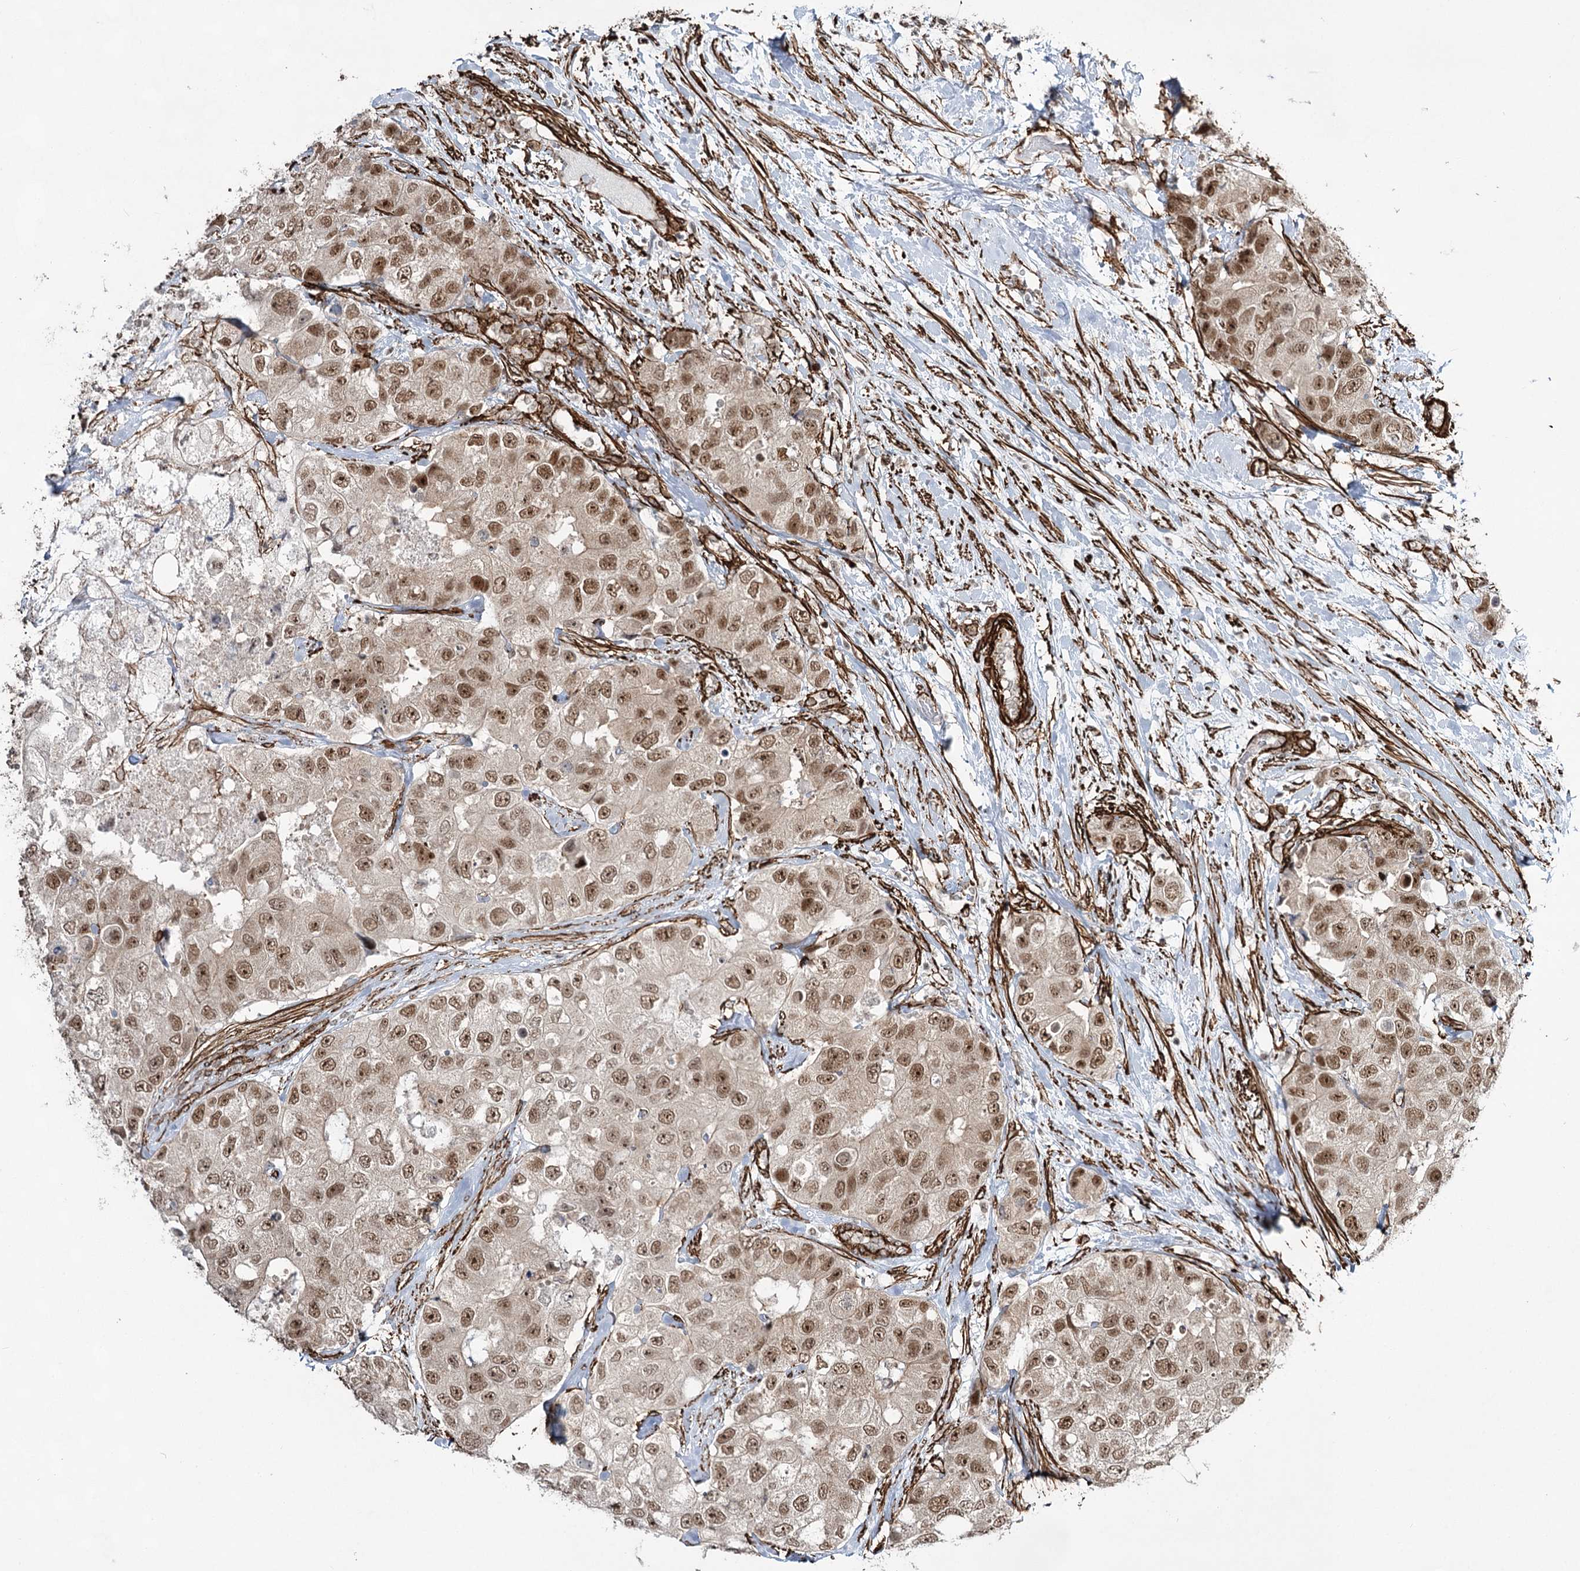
{"staining": {"intensity": "moderate", "quantity": ">75%", "location": "nuclear"}, "tissue": "breast cancer", "cell_type": "Tumor cells", "image_type": "cancer", "snomed": [{"axis": "morphology", "description": "Duct carcinoma"}, {"axis": "topography", "description": "Breast"}], "caption": "The photomicrograph reveals immunohistochemical staining of breast cancer. There is moderate nuclear positivity is seen in about >75% of tumor cells.", "gene": "CWF19L1", "patient": {"sex": "female", "age": 62}}